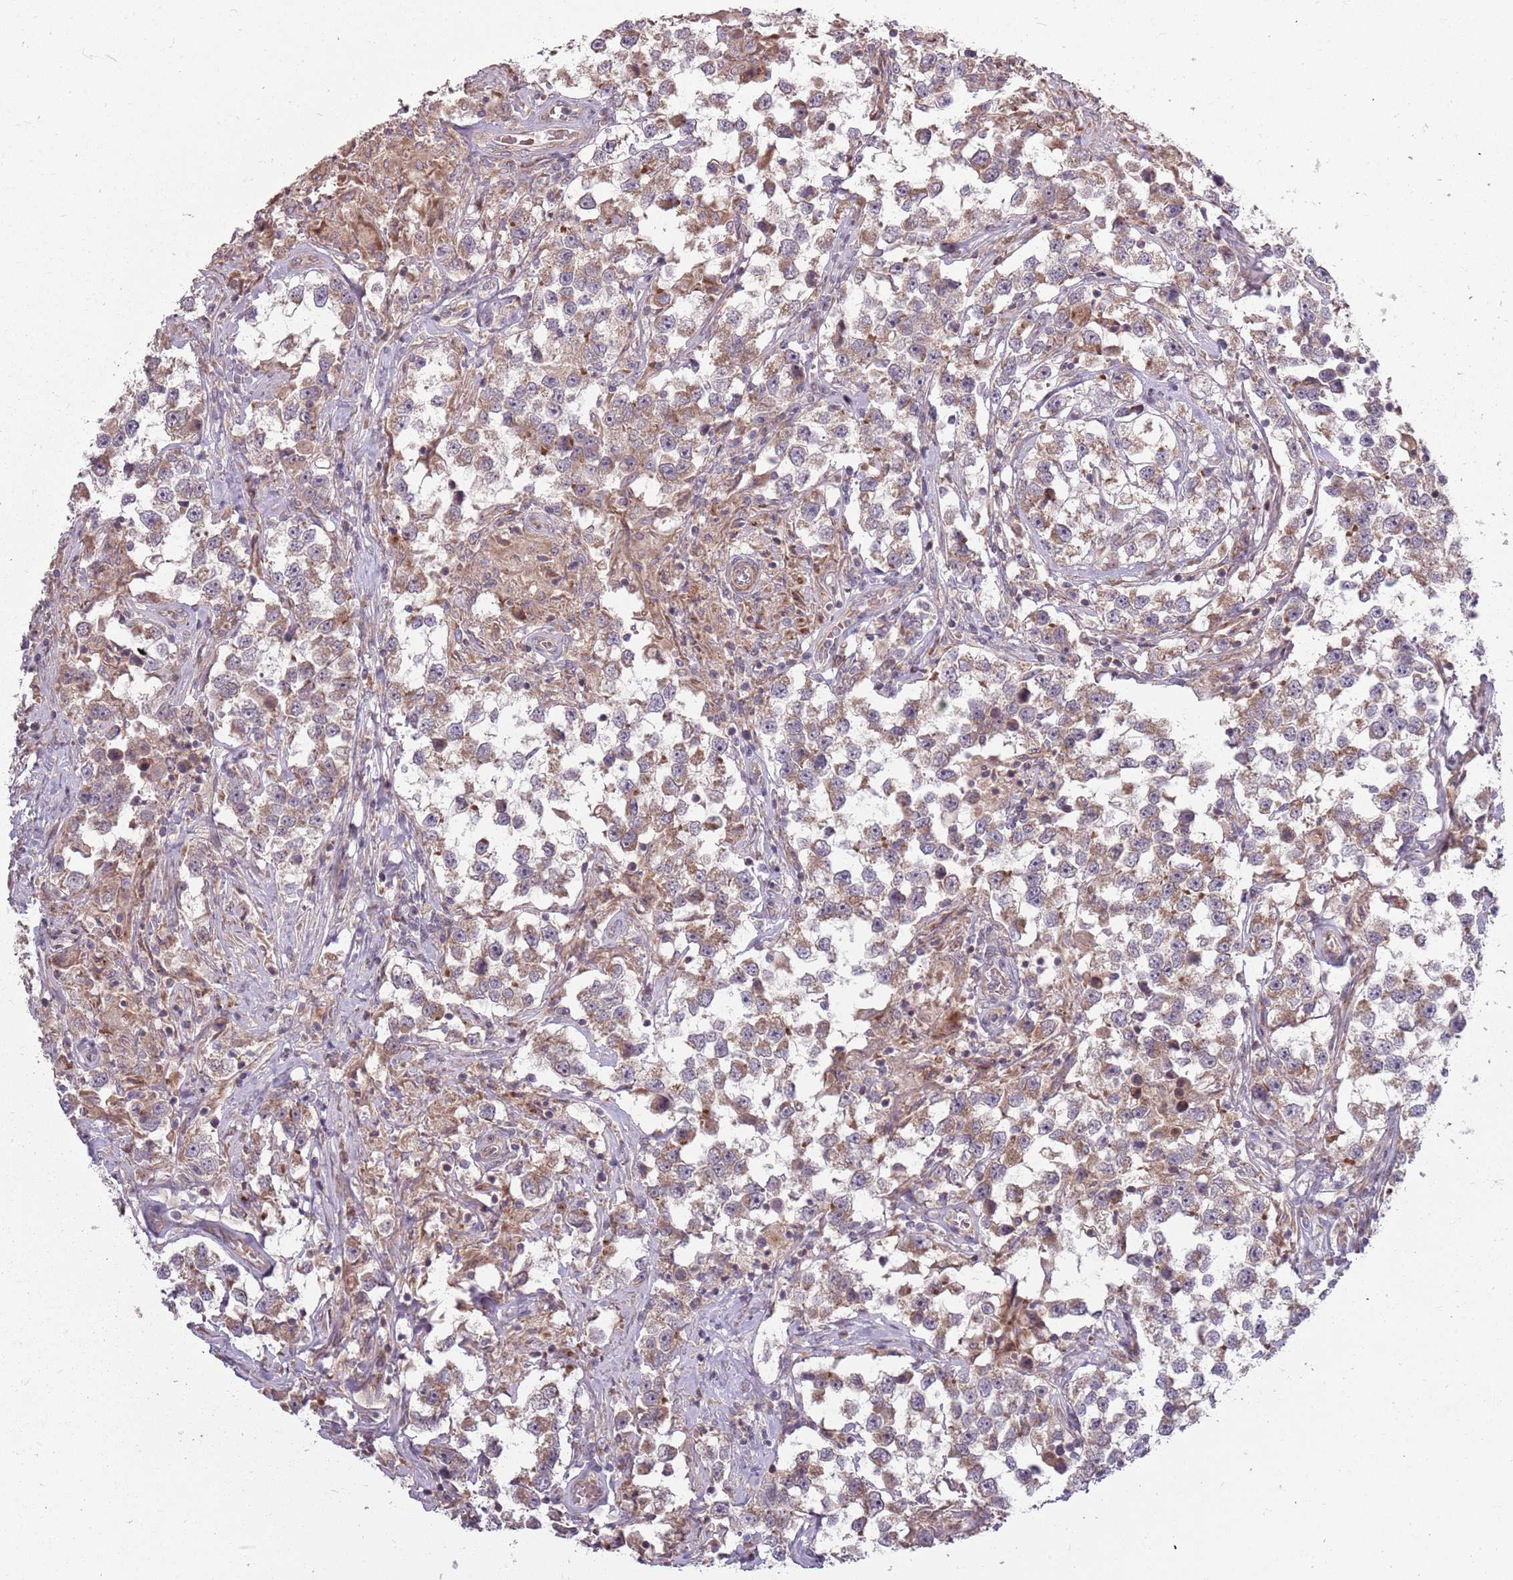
{"staining": {"intensity": "moderate", "quantity": ">75%", "location": "cytoplasmic/membranous"}, "tissue": "testis cancer", "cell_type": "Tumor cells", "image_type": "cancer", "snomed": [{"axis": "morphology", "description": "Seminoma, NOS"}, {"axis": "topography", "description": "Testis"}], "caption": "IHC image of testis cancer stained for a protein (brown), which displays medium levels of moderate cytoplasmic/membranous expression in about >75% of tumor cells.", "gene": "PLD6", "patient": {"sex": "male", "age": 46}}